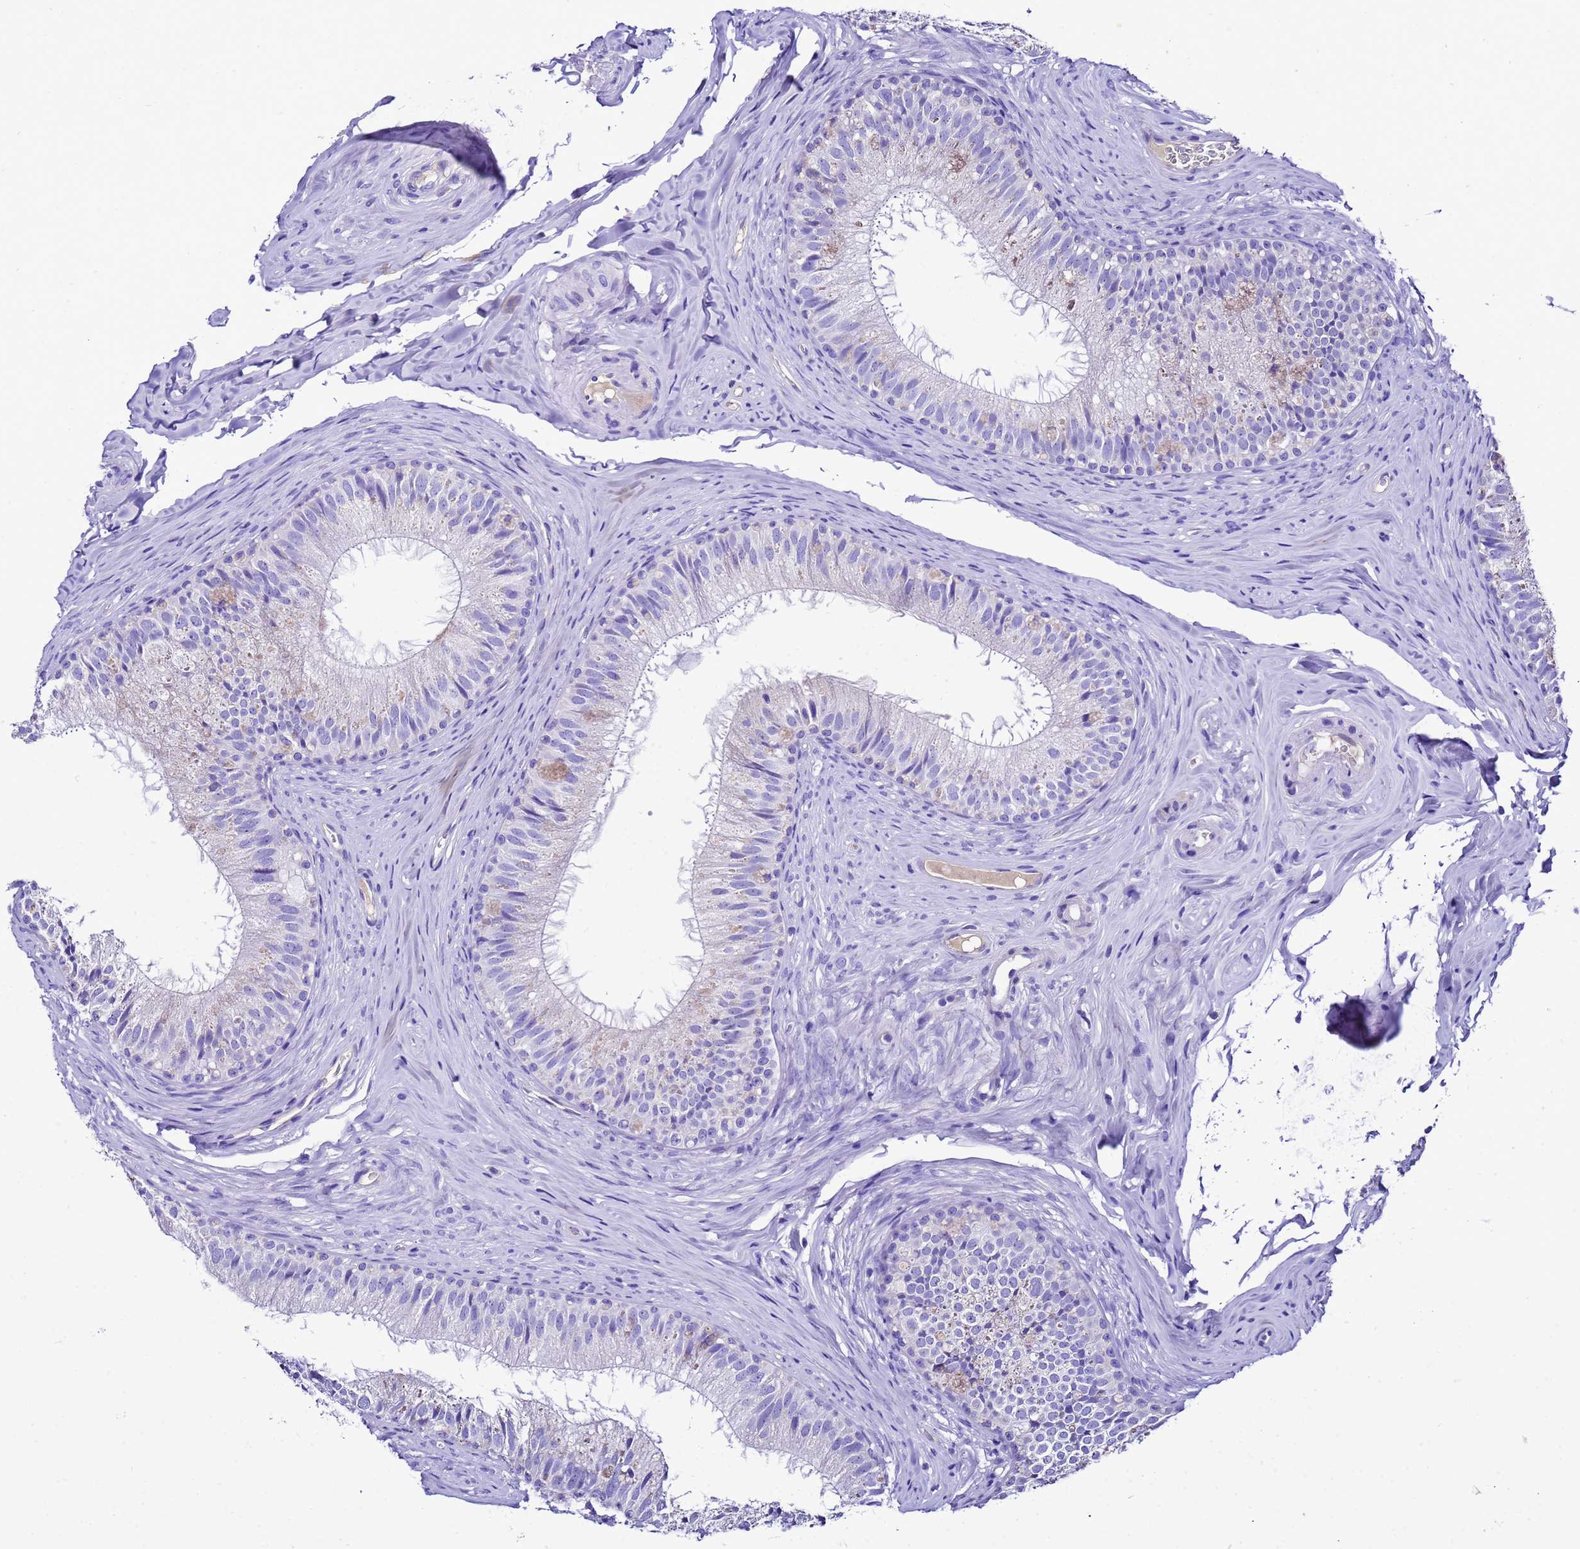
{"staining": {"intensity": "negative", "quantity": "none", "location": "none"}, "tissue": "epididymis", "cell_type": "Glandular cells", "image_type": "normal", "snomed": [{"axis": "morphology", "description": "Normal tissue, NOS"}, {"axis": "topography", "description": "Epididymis"}], "caption": "High magnification brightfield microscopy of normal epididymis stained with DAB (brown) and counterstained with hematoxylin (blue): glandular cells show no significant staining. (DAB (3,3'-diaminobenzidine) IHC with hematoxylin counter stain).", "gene": "UGT2A1", "patient": {"sex": "male", "age": 34}}